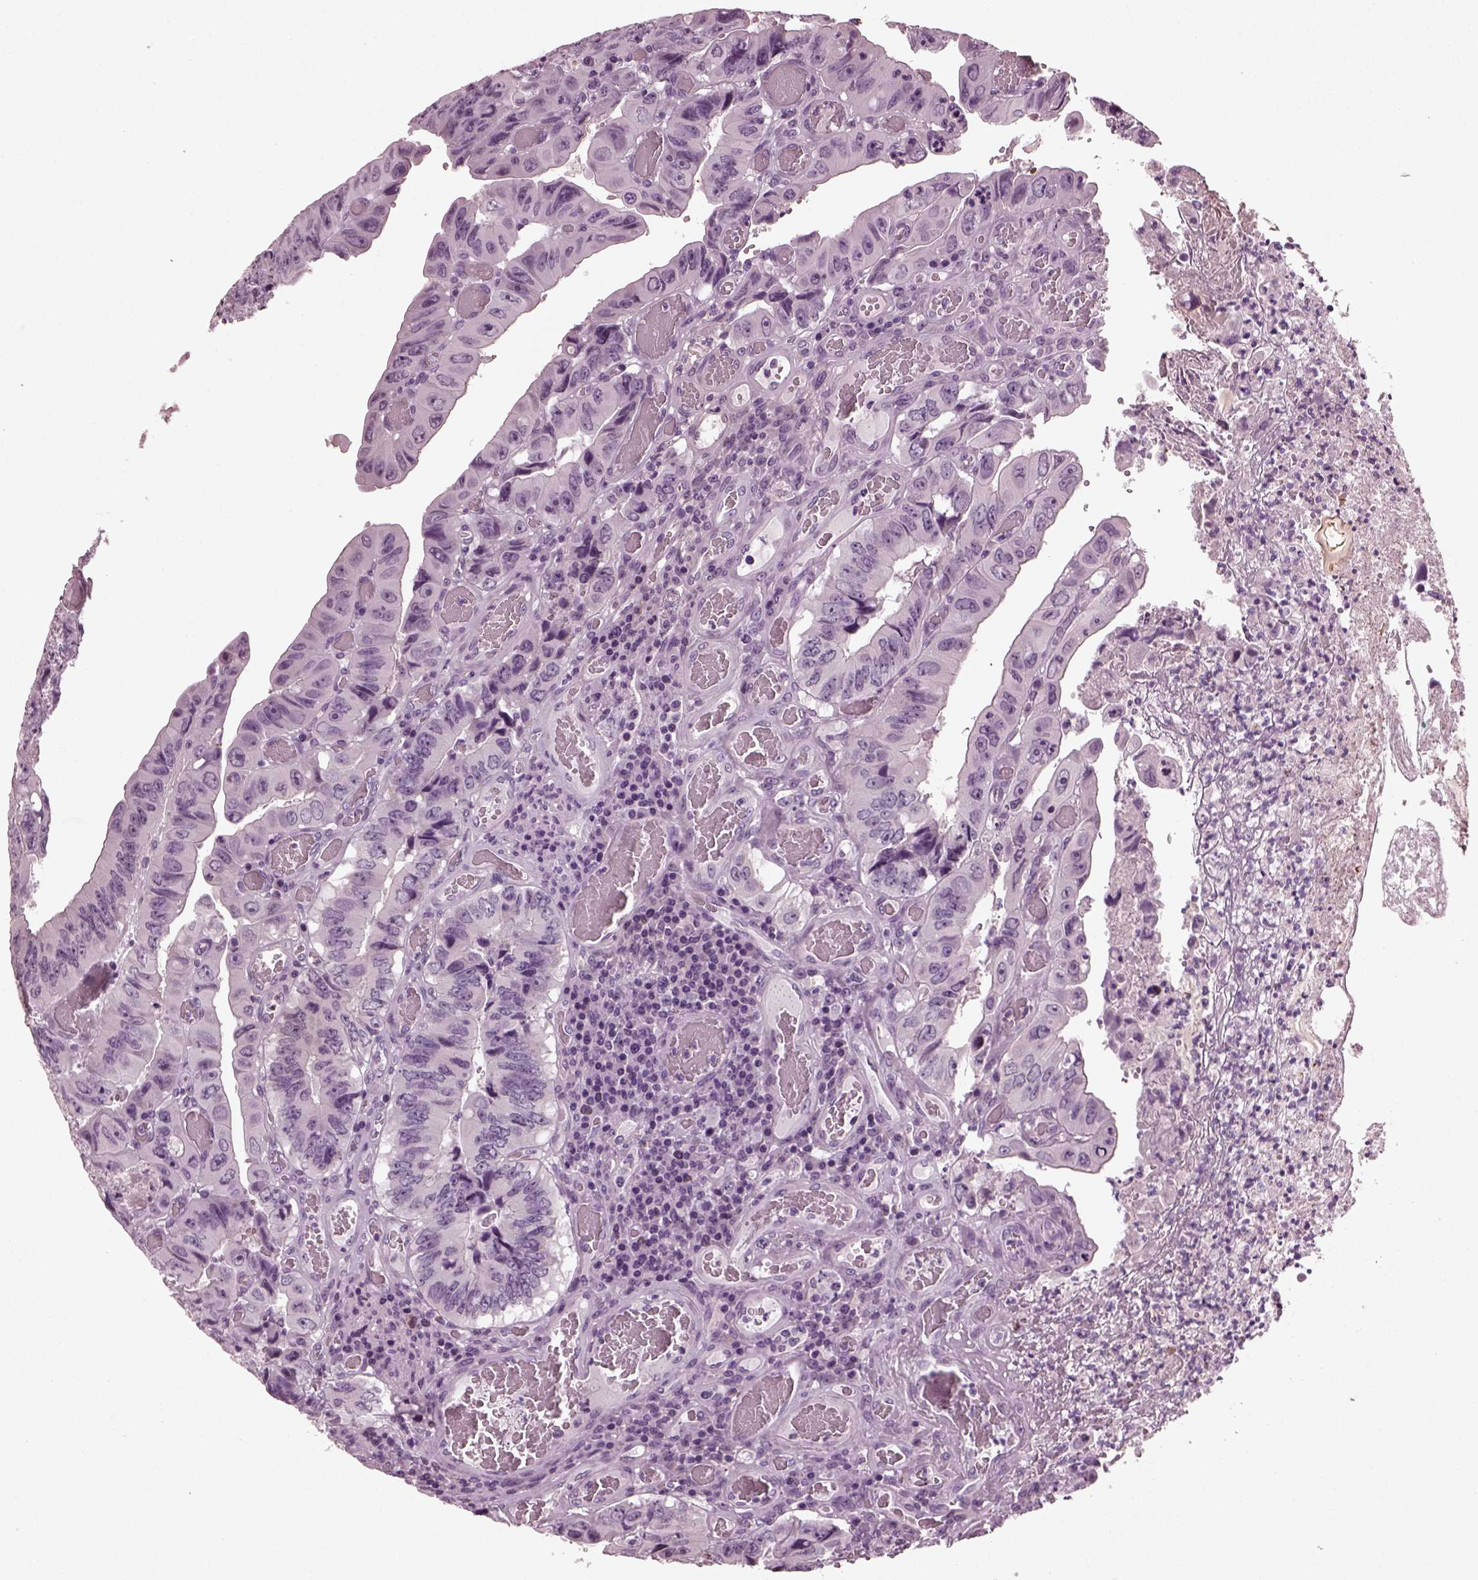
{"staining": {"intensity": "negative", "quantity": "none", "location": "none"}, "tissue": "colorectal cancer", "cell_type": "Tumor cells", "image_type": "cancer", "snomed": [{"axis": "morphology", "description": "Adenocarcinoma, NOS"}, {"axis": "topography", "description": "Colon"}], "caption": "This is a photomicrograph of IHC staining of adenocarcinoma (colorectal), which shows no positivity in tumor cells. Nuclei are stained in blue.", "gene": "SLC6A17", "patient": {"sex": "female", "age": 84}}